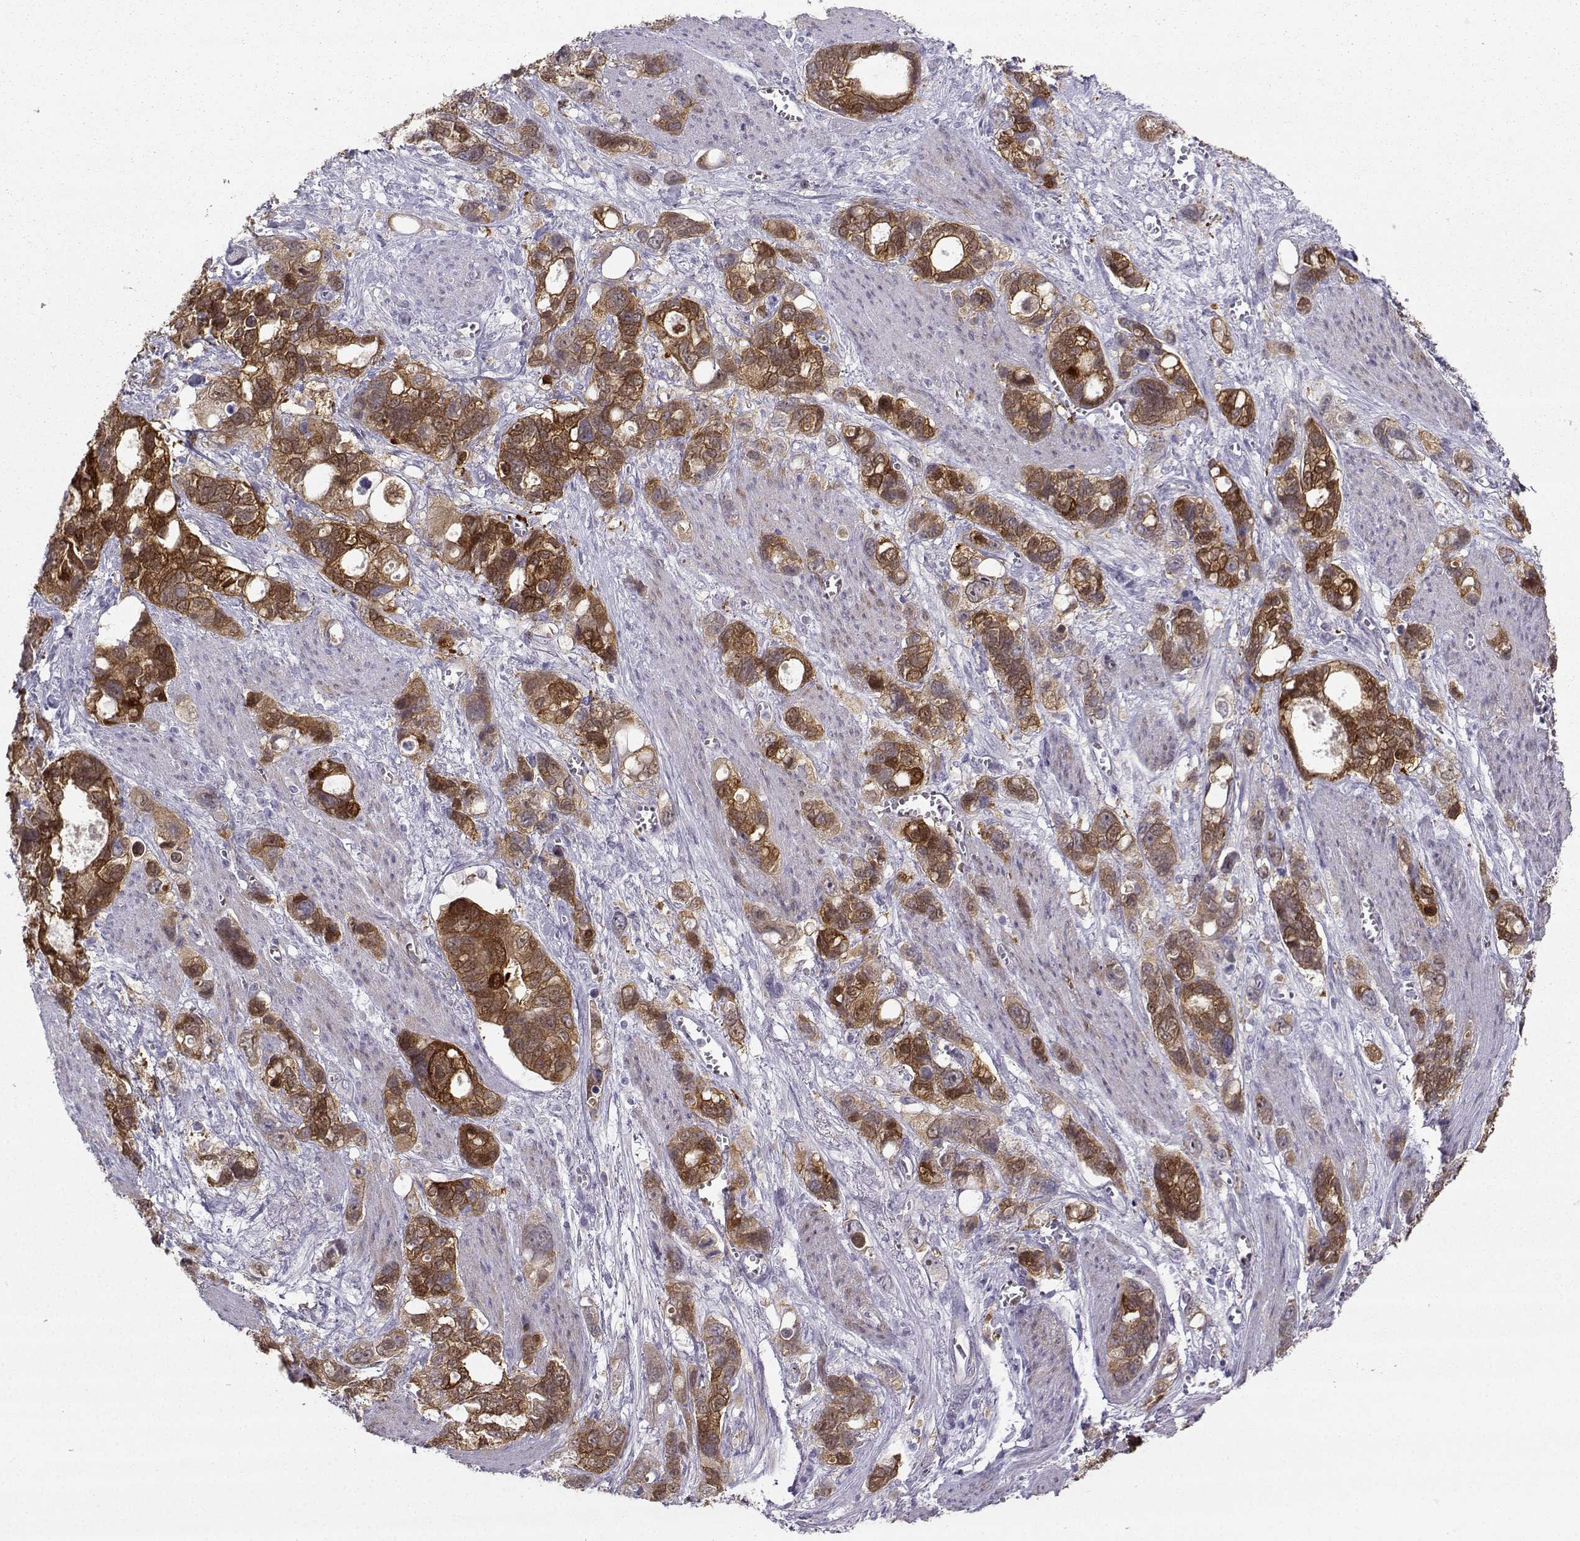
{"staining": {"intensity": "strong", "quantity": "25%-75%", "location": "cytoplasmic/membranous"}, "tissue": "stomach cancer", "cell_type": "Tumor cells", "image_type": "cancer", "snomed": [{"axis": "morphology", "description": "Adenocarcinoma, NOS"}, {"axis": "topography", "description": "Stomach, upper"}], "caption": "Stomach adenocarcinoma was stained to show a protein in brown. There is high levels of strong cytoplasmic/membranous positivity in about 25%-75% of tumor cells.", "gene": "NQO1", "patient": {"sex": "female", "age": 81}}